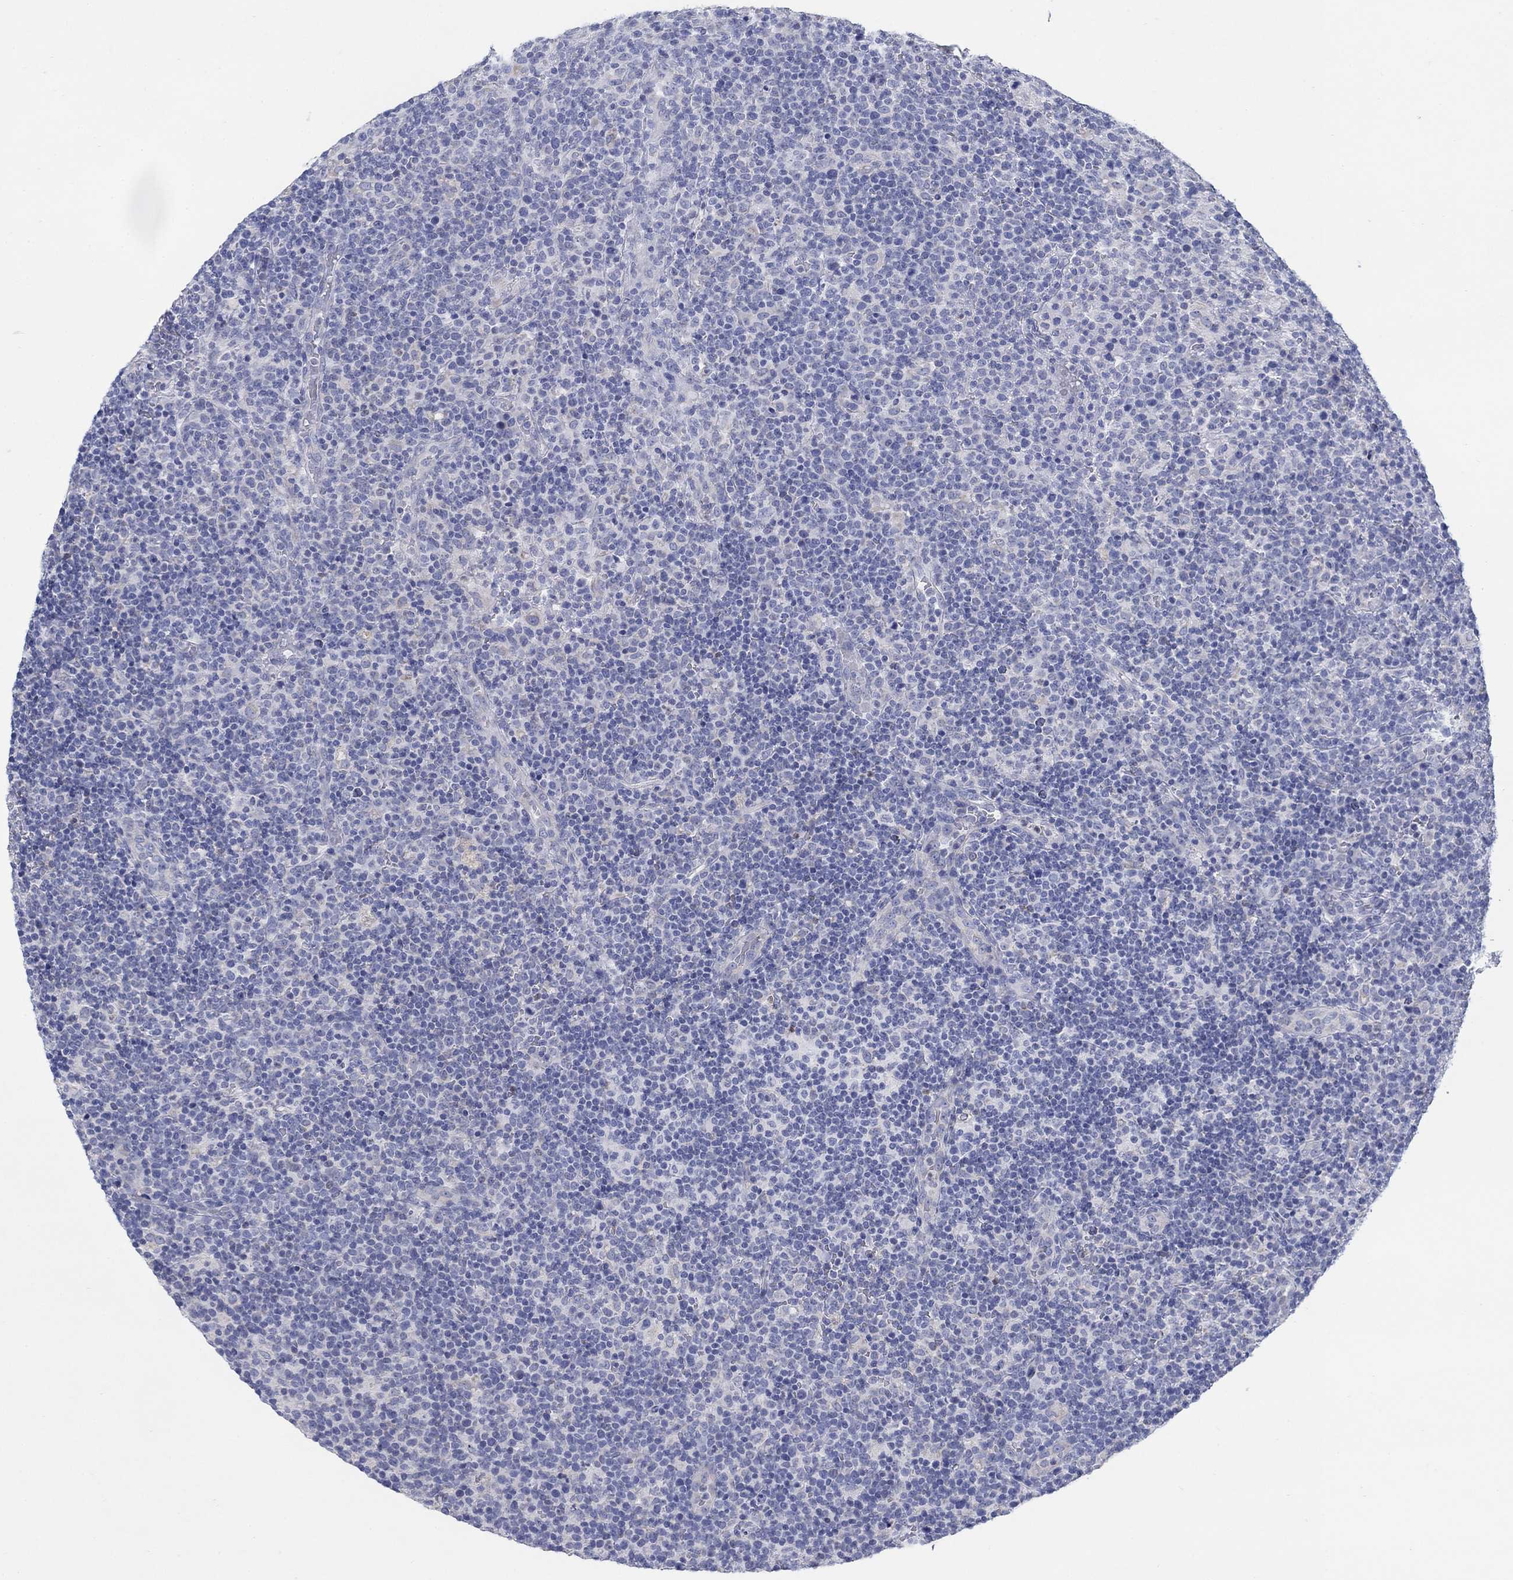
{"staining": {"intensity": "negative", "quantity": "none", "location": "none"}, "tissue": "lymphoma", "cell_type": "Tumor cells", "image_type": "cancer", "snomed": [{"axis": "morphology", "description": "Malignant lymphoma, non-Hodgkin's type, High grade"}, {"axis": "topography", "description": "Lymph node"}], "caption": "The photomicrograph exhibits no significant expression in tumor cells of high-grade malignant lymphoma, non-Hodgkin's type.", "gene": "SCCPDH", "patient": {"sex": "male", "age": 61}}